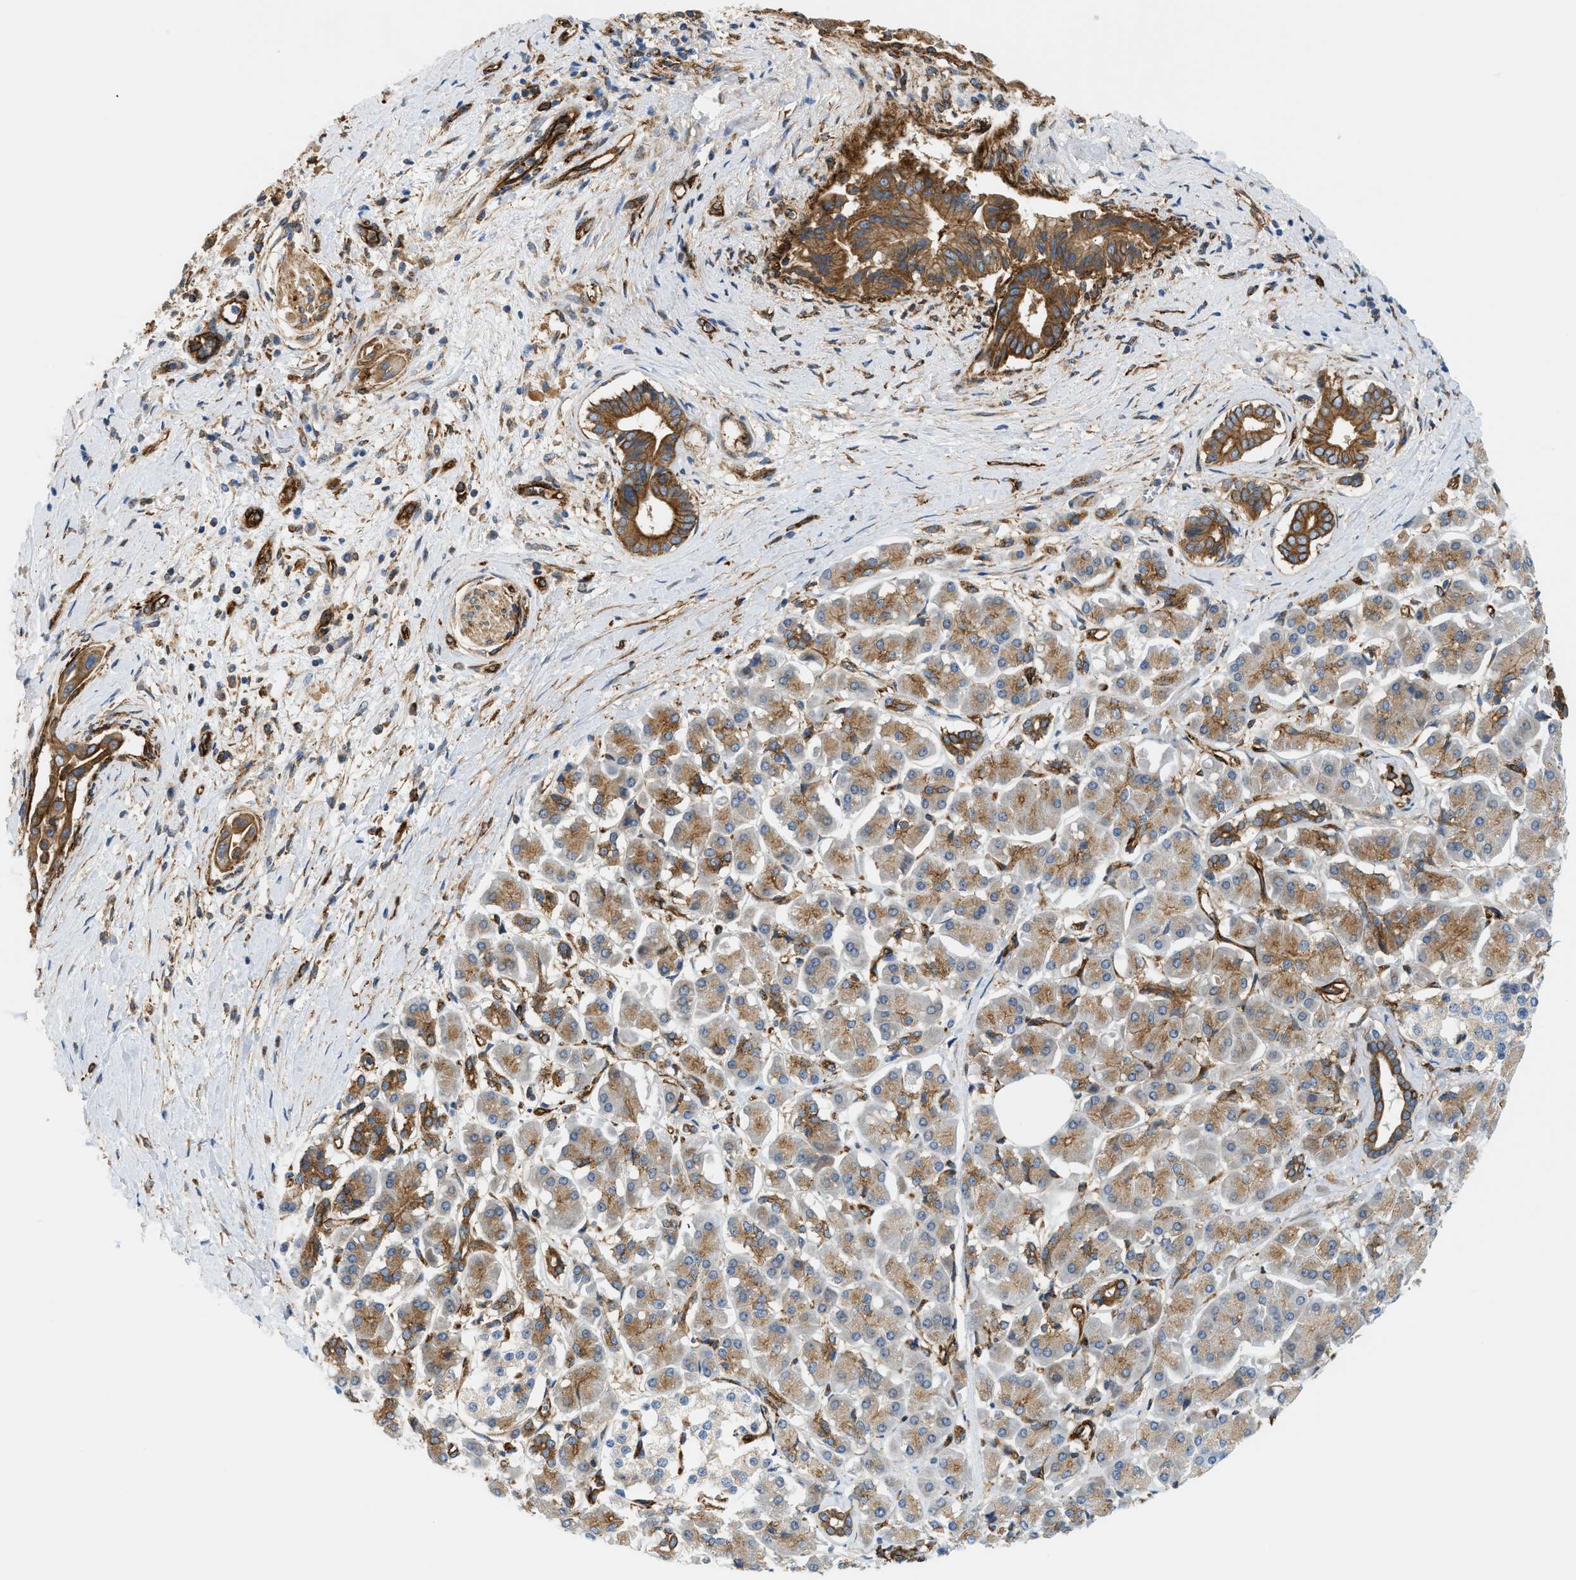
{"staining": {"intensity": "moderate", "quantity": ">75%", "location": "cytoplasmic/membranous"}, "tissue": "pancreatic cancer", "cell_type": "Tumor cells", "image_type": "cancer", "snomed": [{"axis": "morphology", "description": "Adenocarcinoma, NOS"}, {"axis": "topography", "description": "Pancreas"}], "caption": "Brown immunohistochemical staining in adenocarcinoma (pancreatic) exhibits moderate cytoplasmic/membranous staining in approximately >75% of tumor cells. Nuclei are stained in blue.", "gene": "HIP1", "patient": {"sex": "male", "age": 55}}